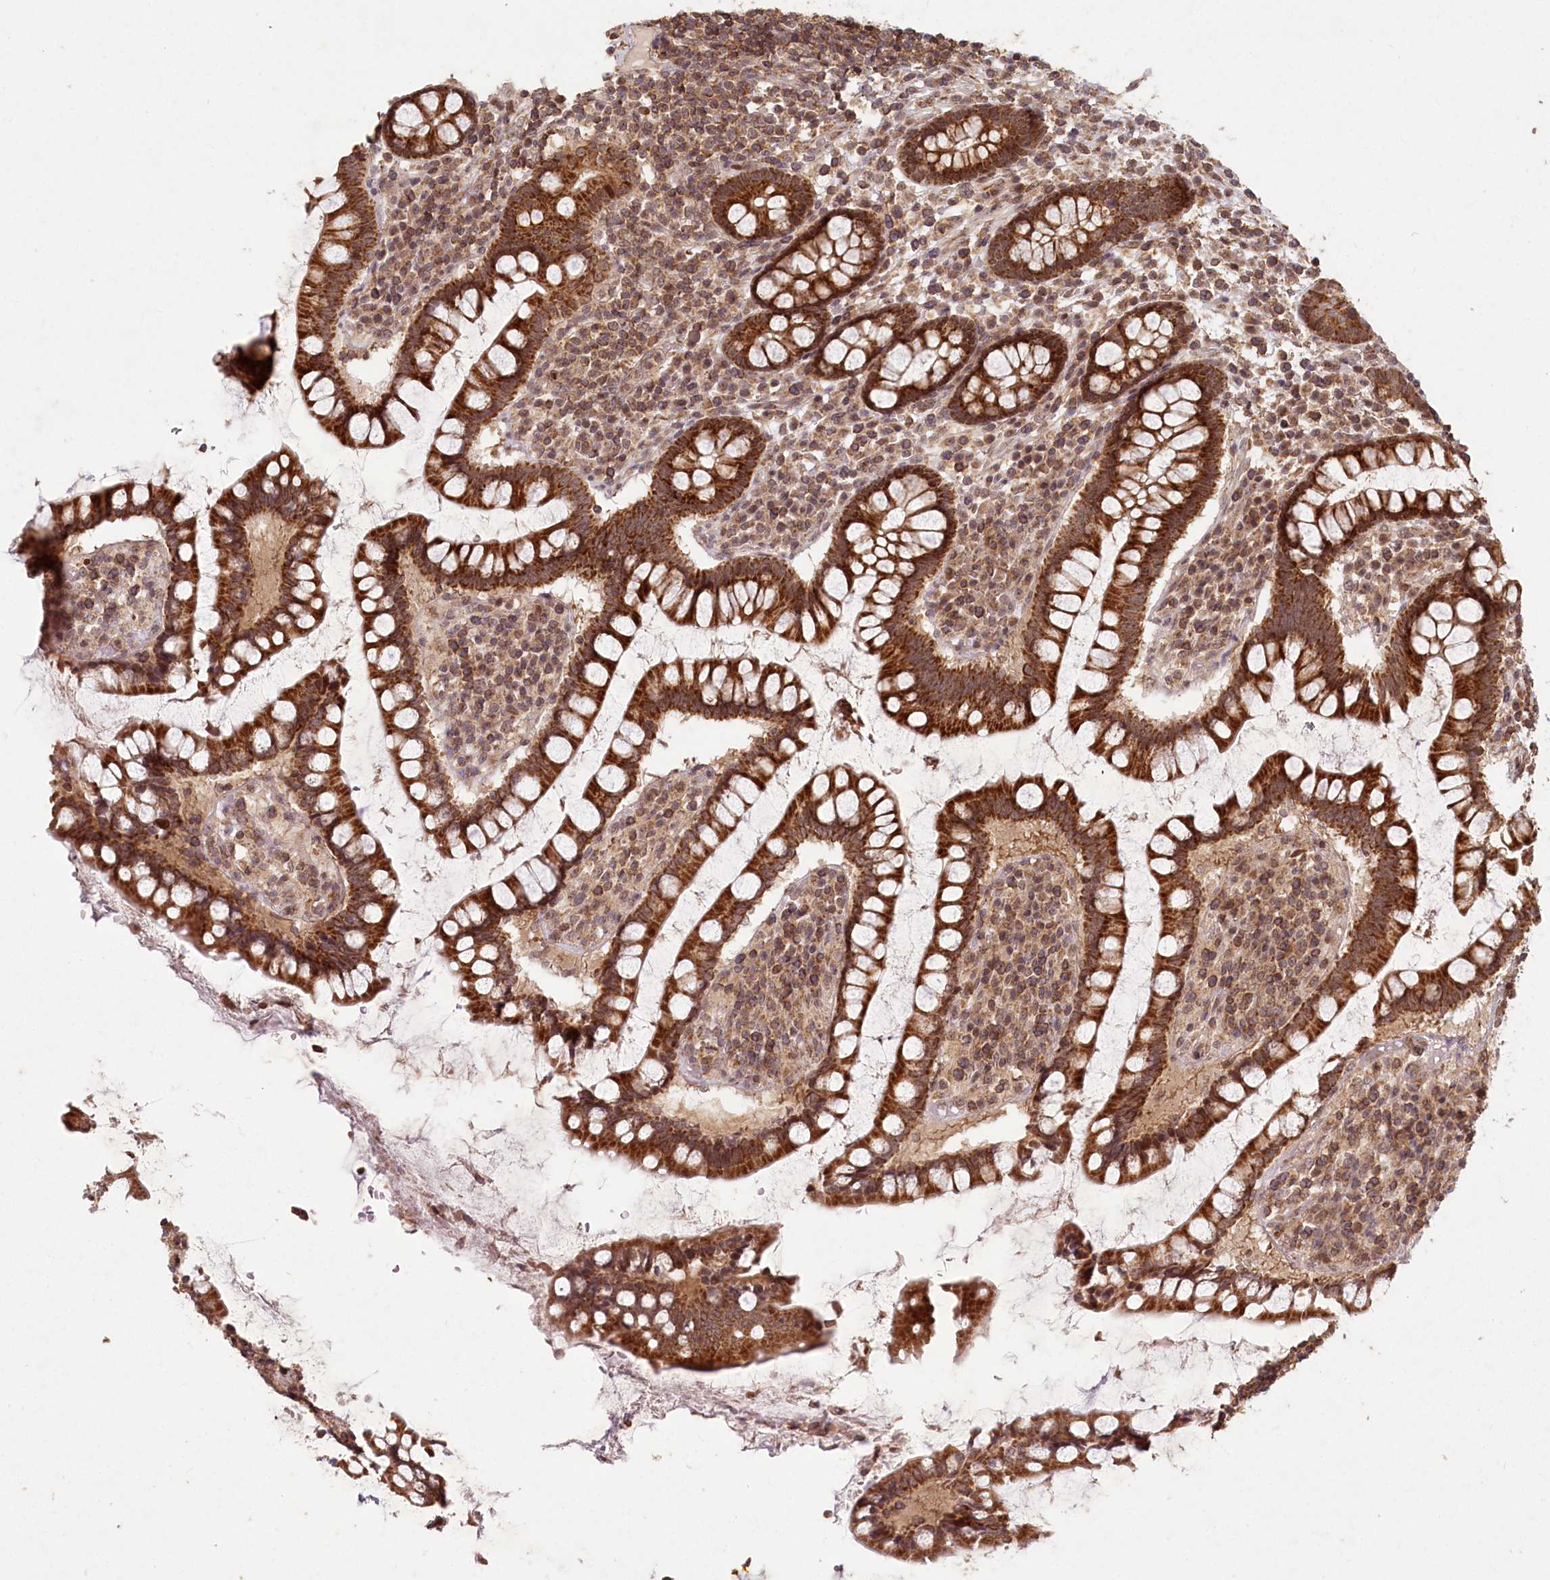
{"staining": {"intensity": "moderate", "quantity": ">75%", "location": "cytoplasmic/membranous,nuclear"}, "tissue": "colon", "cell_type": "Endothelial cells", "image_type": "normal", "snomed": [{"axis": "morphology", "description": "Normal tissue, NOS"}, {"axis": "topography", "description": "Colon"}], "caption": "IHC (DAB) staining of unremarkable colon shows moderate cytoplasmic/membranous,nuclear protein positivity in about >75% of endothelial cells.", "gene": "MICU1", "patient": {"sex": "female", "age": 79}}